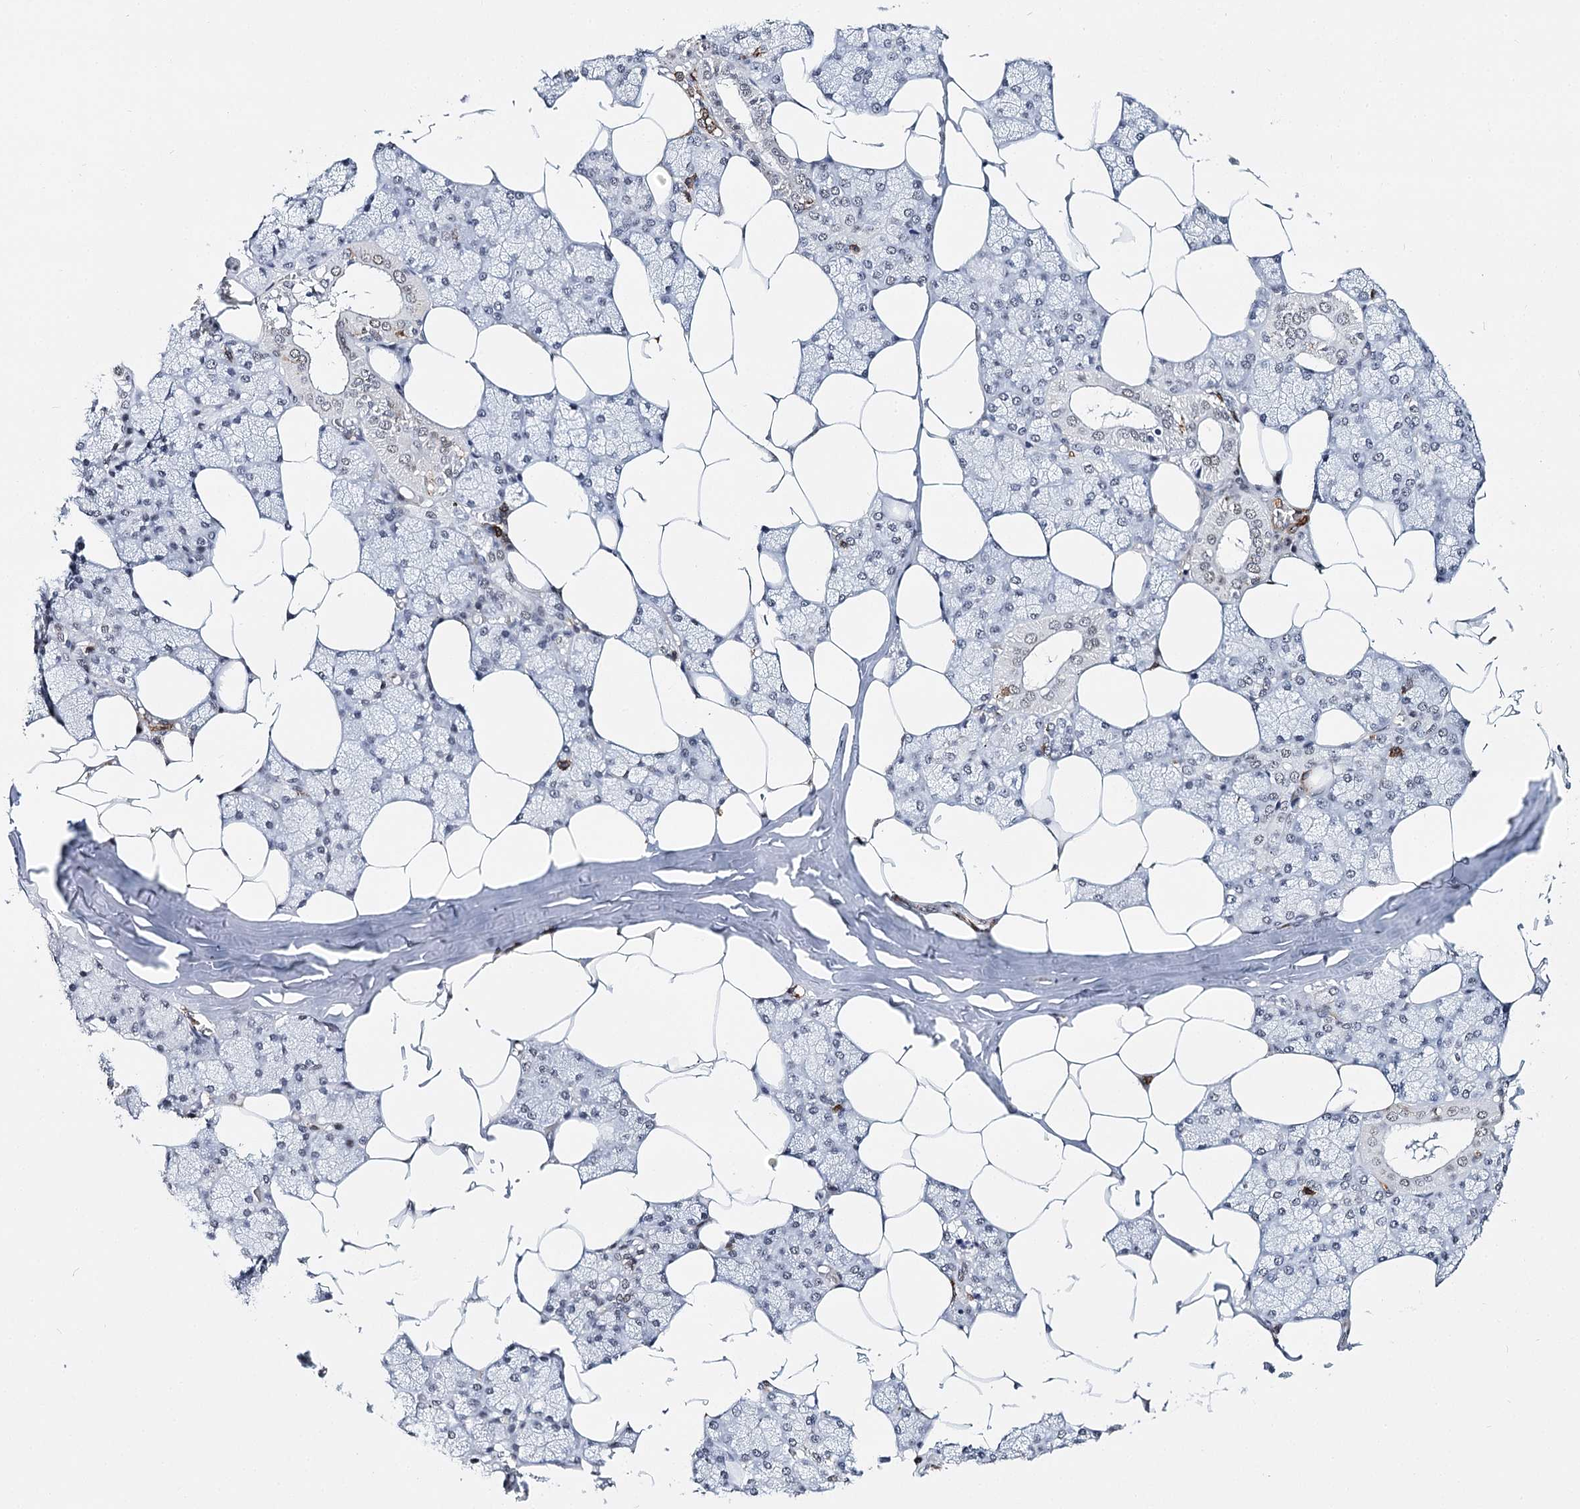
{"staining": {"intensity": "negative", "quantity": "none", "location": "none"}, "tissue": "salivary gland", "cell_type": "Glandular cells", "image_type": "normal", "snomed": [{"axis": "morphology", "description": "Normal tissue, NOS"}, {"axis": "topography", "description": "Salivary gland"}], "caption": "This is an IHC image of benign human salivary gland. There is no positivity in glandular cells.", "gene": "BARD1", "patient": {"sex": "male", "age": 62}}